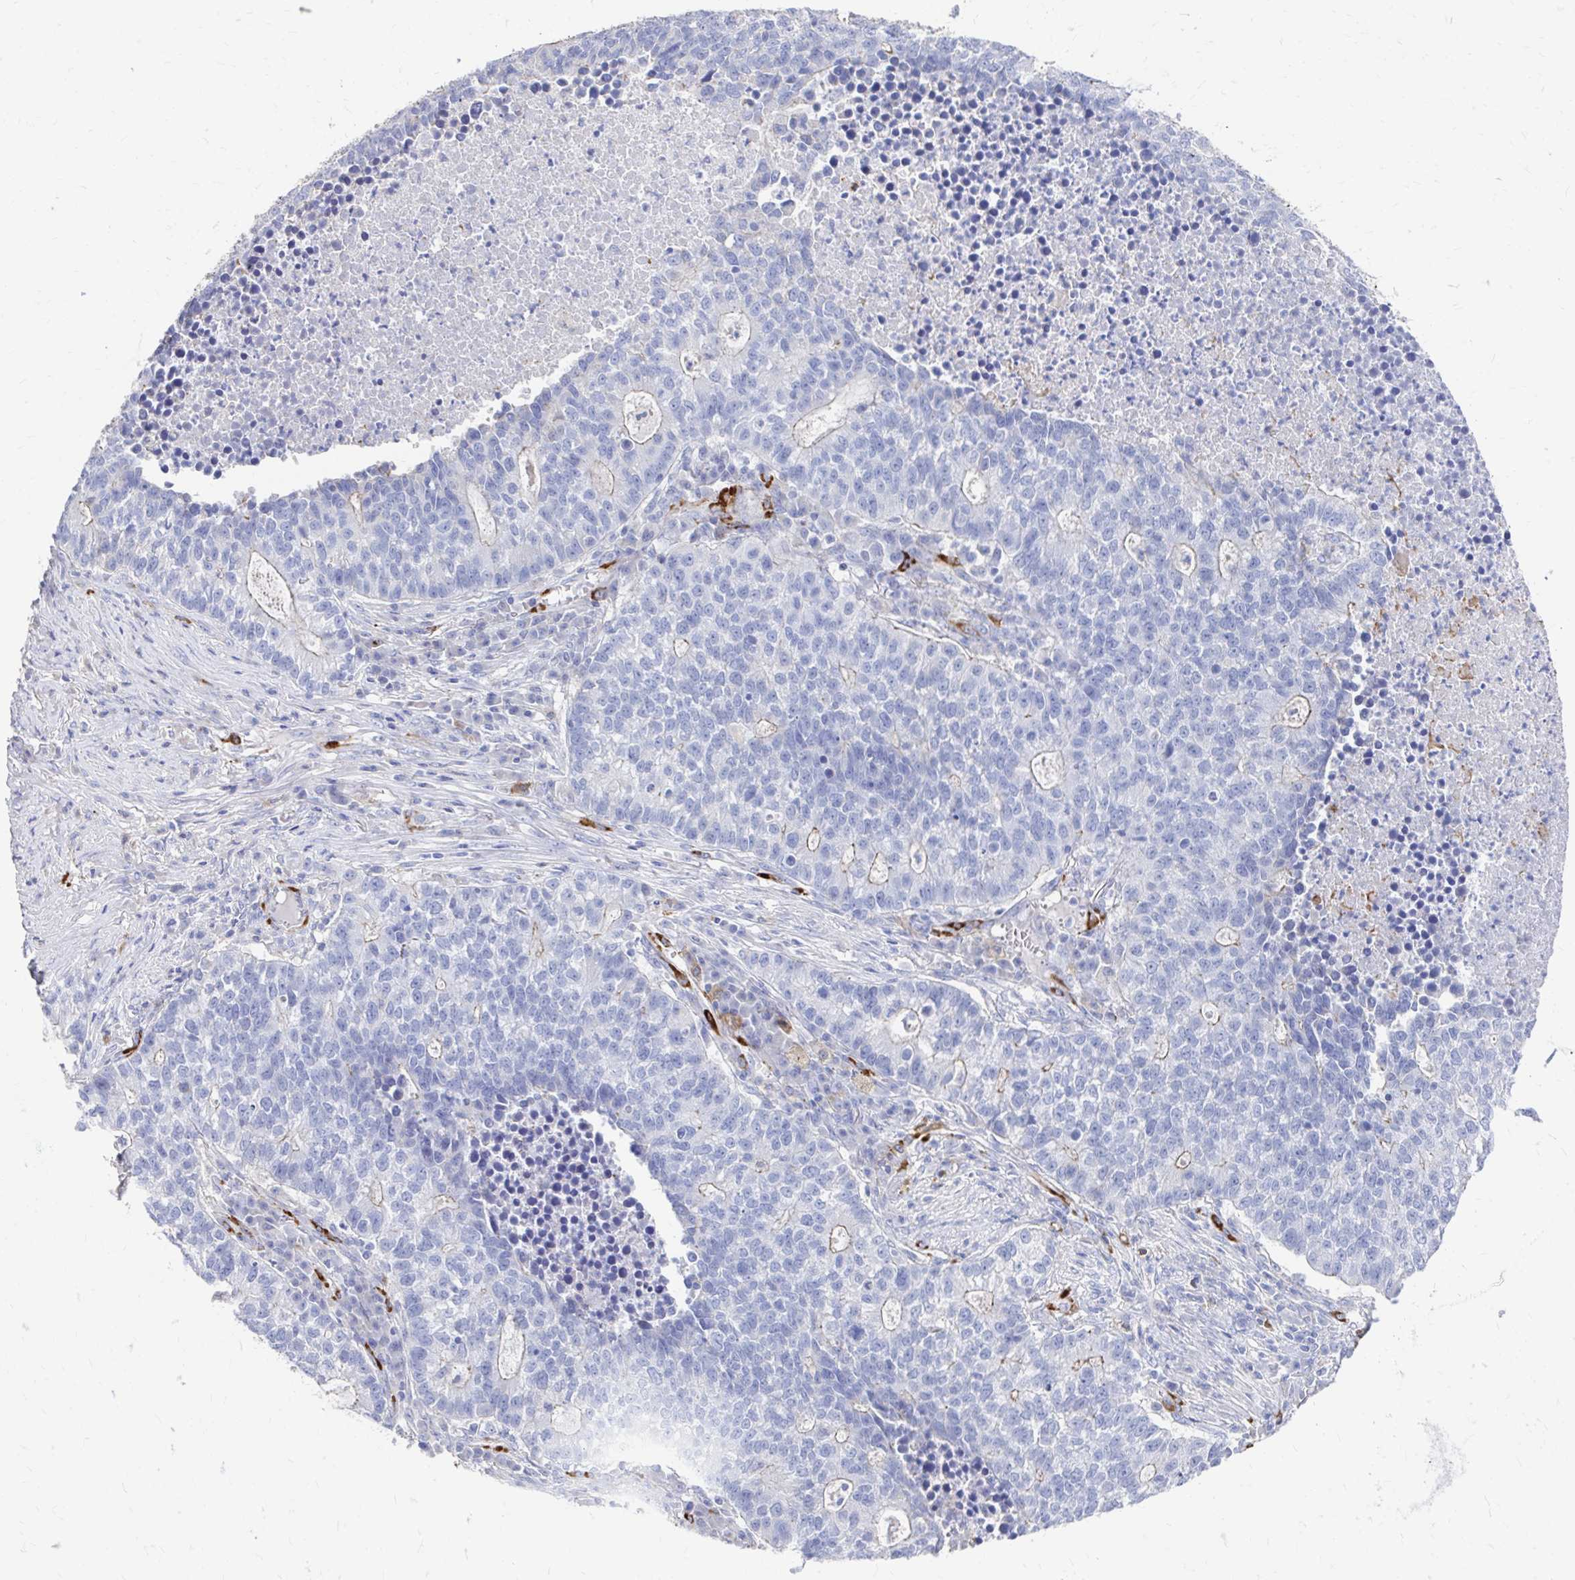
{"staining": {"intensity": "negative", "quantity": "none", "location": "none"}, "tissue": "lung cancer", "cell_type": "Tumor cells", "image_type": "cancer", "snomed": [{"axis": "morphology", "description": "Adenocarcinoma, NOS"}, {"axis": "topography", "description": "Lung"}], "caption": "Tumor cells show no significant protein expression in adenocarcinoma (lung).", "gene": "LAMC3", "patient": {"sex": "male", "age": 57}}